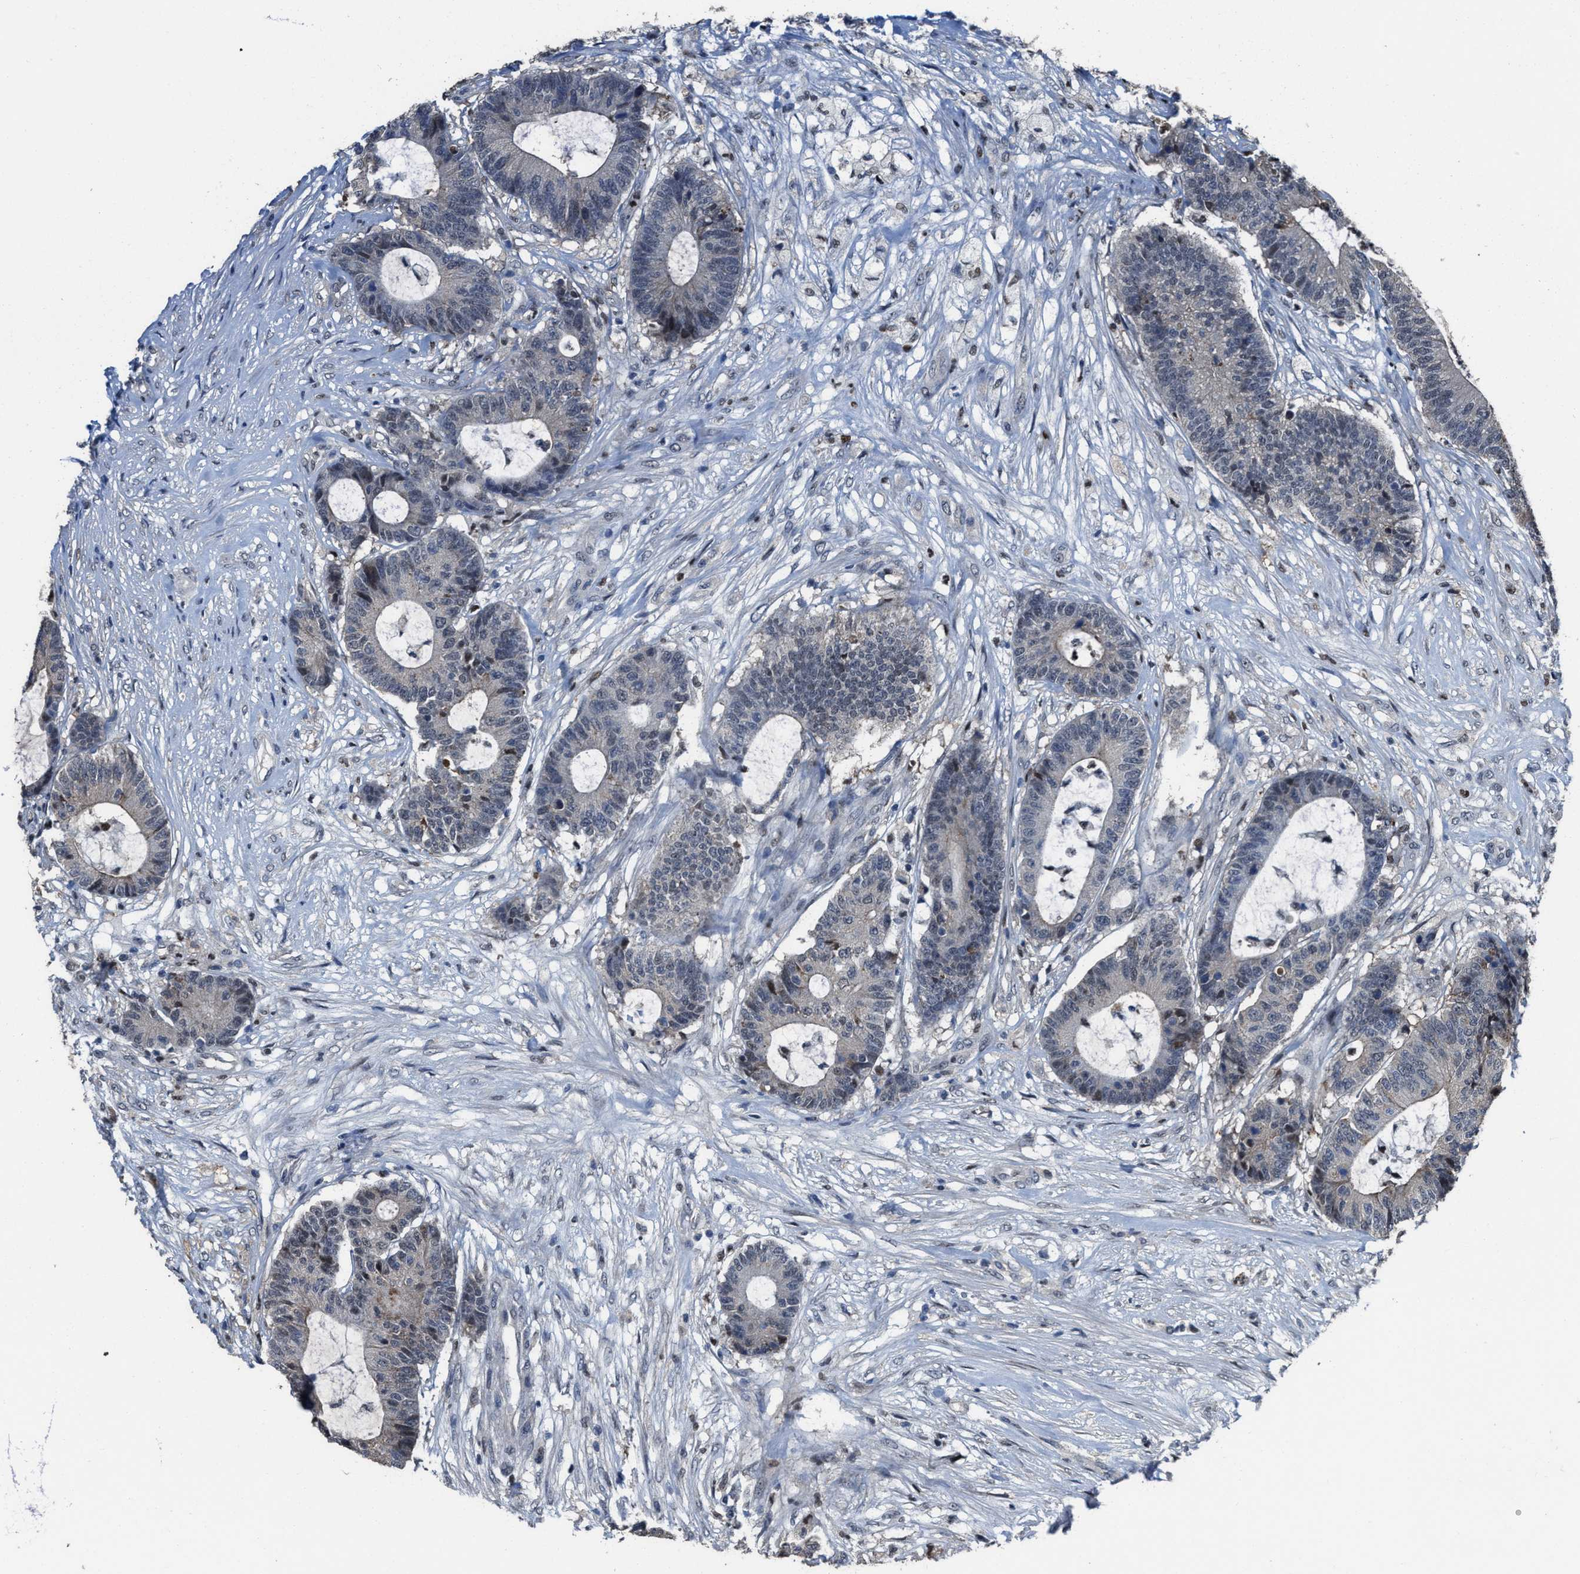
{"staining": {"intensity": "weak", "quantity": "25%-75%", "location": "cytoplasmic/membranous"}, "tissue": "colorectal cancer", "cell_type": "Tumor cells", "image_type": "cancer", "snomed": [{"axis": "morphology", "description": "Adenocarcinoma, NOS"}, {"axis": "topography", "description": "Colon"}], "caption": "DAB (3,3'-diaminobenzidine) immunohistochemical staining of adenocarcinoma (colorectal) exhibits weak cytoplasmic/membranous protein positivity in about 25%-75% of tumor cells. (Stains: DAB (3,3'-diaminobenzidine) in brown, nuclei in blue, Microscopy: brightfield microscopy at high magnification).", "gene": "ZNF20", "patient": {"sex": "female", "age": 84}}